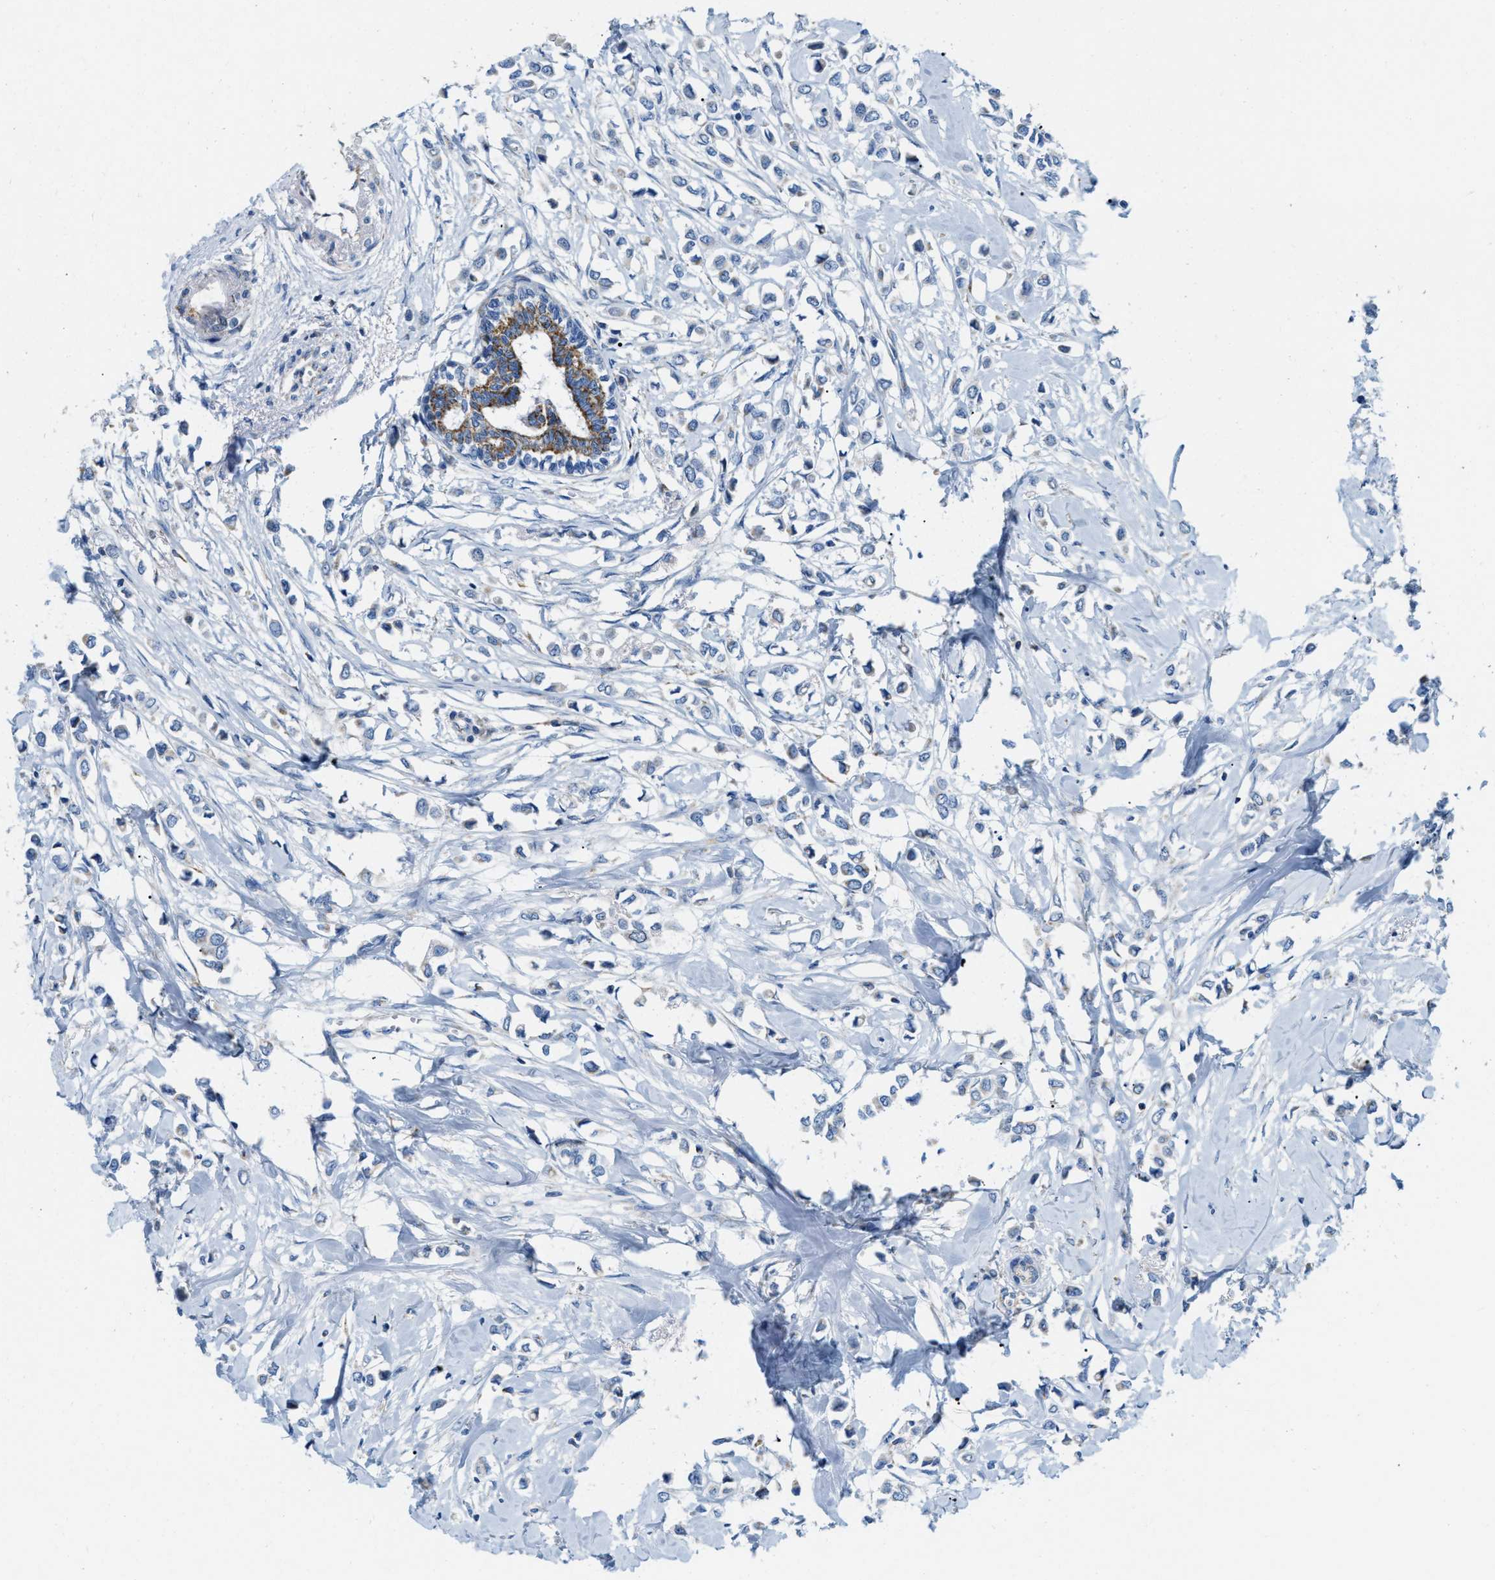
{"staining": {"intensity": "negative", "quantity": "none", "location": "none"}, "tissue": "breast cancer", "cell_type": "Tumor cells", "image_type": "cancer", "snomed": [{"axis": "morphology", "description": "Lobular carcinoma"}, {"axis": "topography", "description": "Breast"}], "caption": "IHC of breast cancer (lobular carcinoma) exhibits no staining in tumor cells.", "gene": "JADE1", "patient": {"sex": "female", "age": 51}}